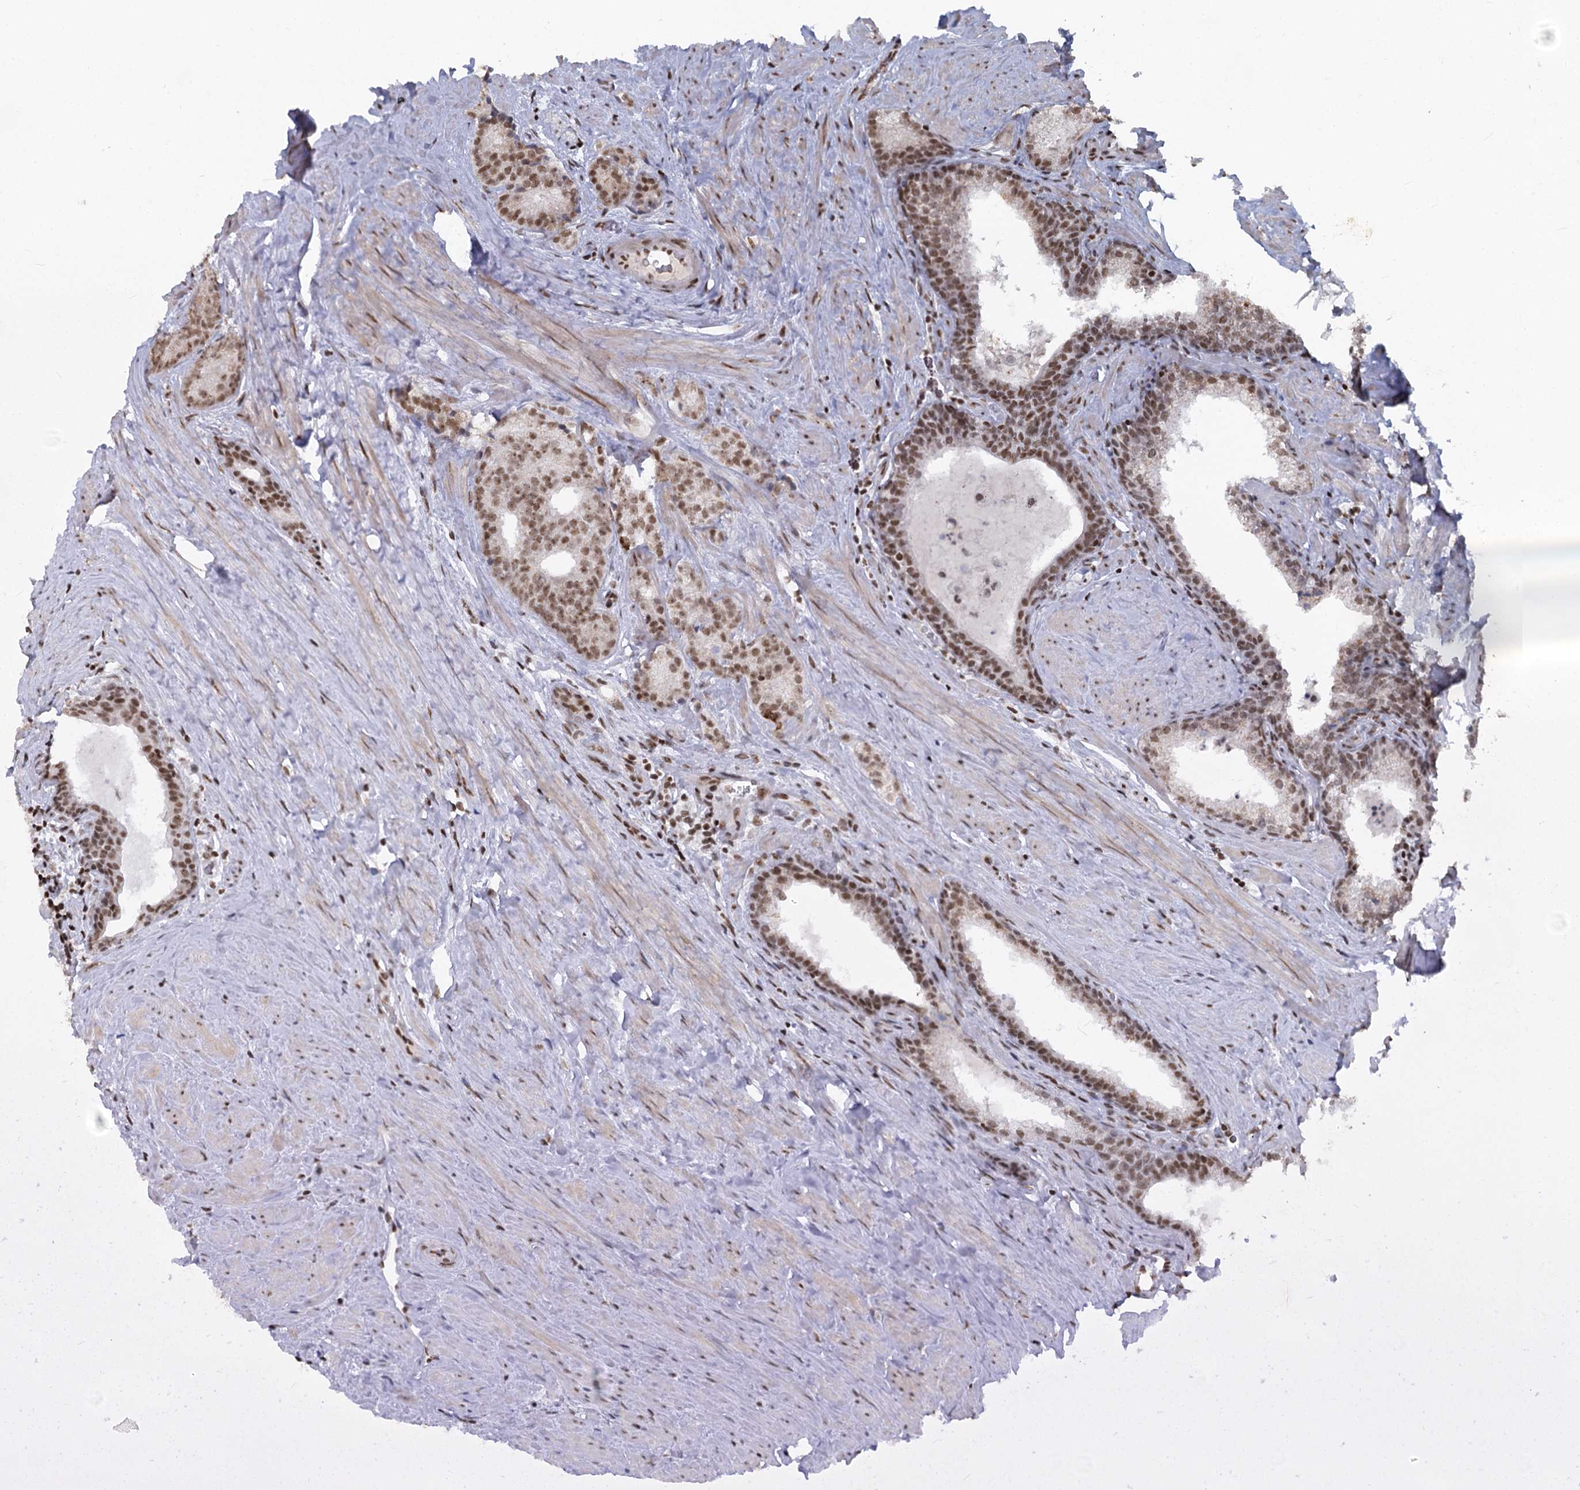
{"staining": {"intensity": "moderate", "quantity": ">75%", "location": "nuclear"}, "tissue": "prostate cancer", "cell_type": "Tumor cells", "image_type": "cancer", "snomed": [{"axis": "morphology", "description": "Adenocarcinoma, Low grade"}, {"axis": "topography", "description": "Prostate"}], "caption": "Immunohistochemistry (IHC) micrograph of human prostate cancer stained for a protein (brown), which reveals medium levels of moderate nuclear expression in approximately >75% of tumor cells.", "gene": "CGGBP1", "patient": {"sex": "male", "age": 71}}